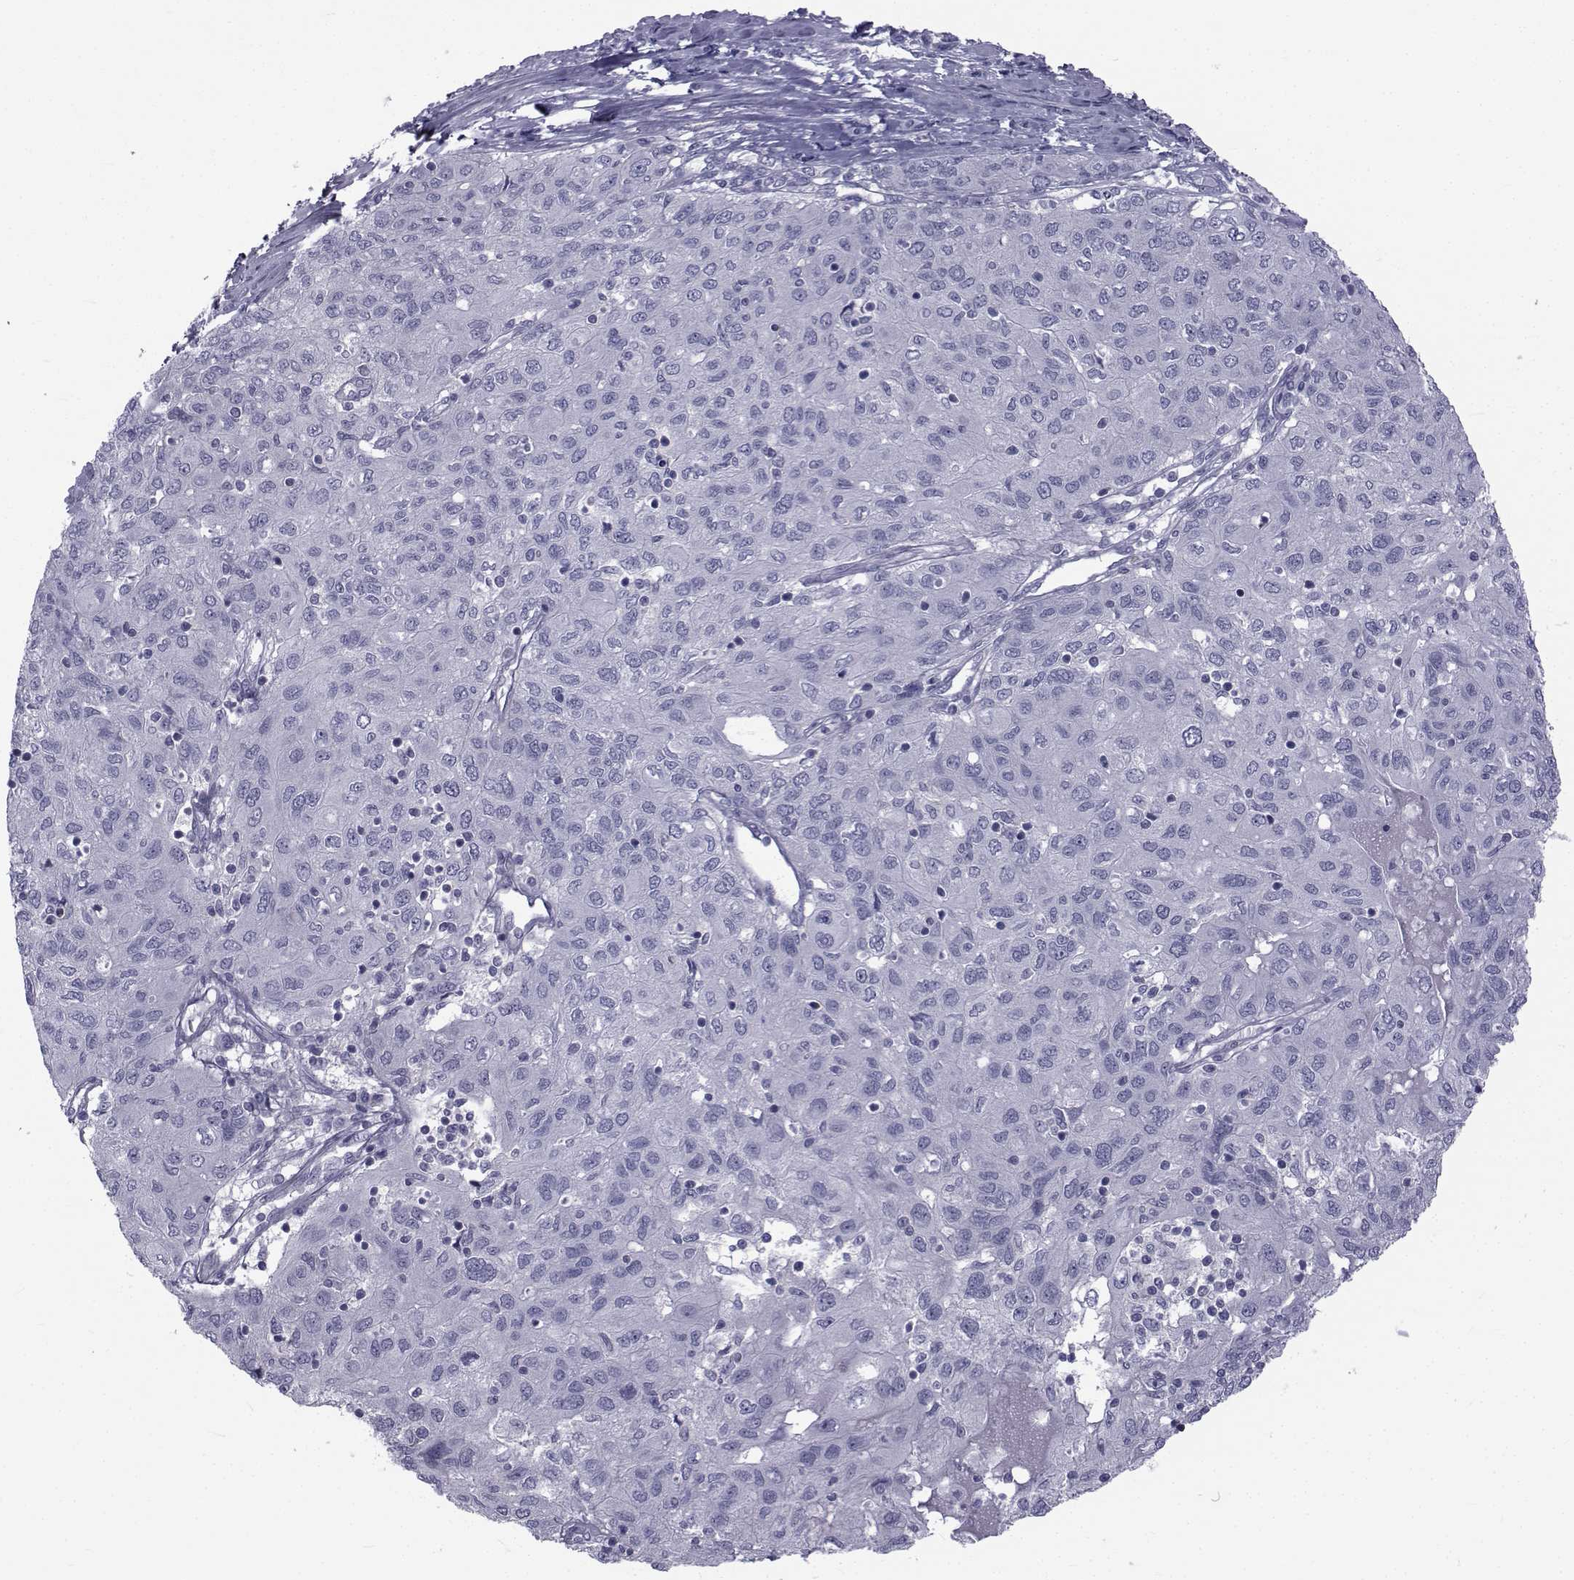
{"staining": {"intensity": "negative", "quantity": "none", "location": "none"}, "tissue": "ovarian cancer", "cell_type": "Tumor cells", "image_type": "cancer", "snomed": [{"axis": "morphology", "description": "Carcinoma, endometroid"}, {"axis": "topography", "description": "Ovary"}], "caption": "Tumor cells show no significant protein staining in ovarian cancer (endometroid carcinoma). (DAB (3,3'-diaminobenzidine) immunohistochemistry, high magnification).", "gene": "FDXR", "patient": {"sex": "female", "age": 50}}